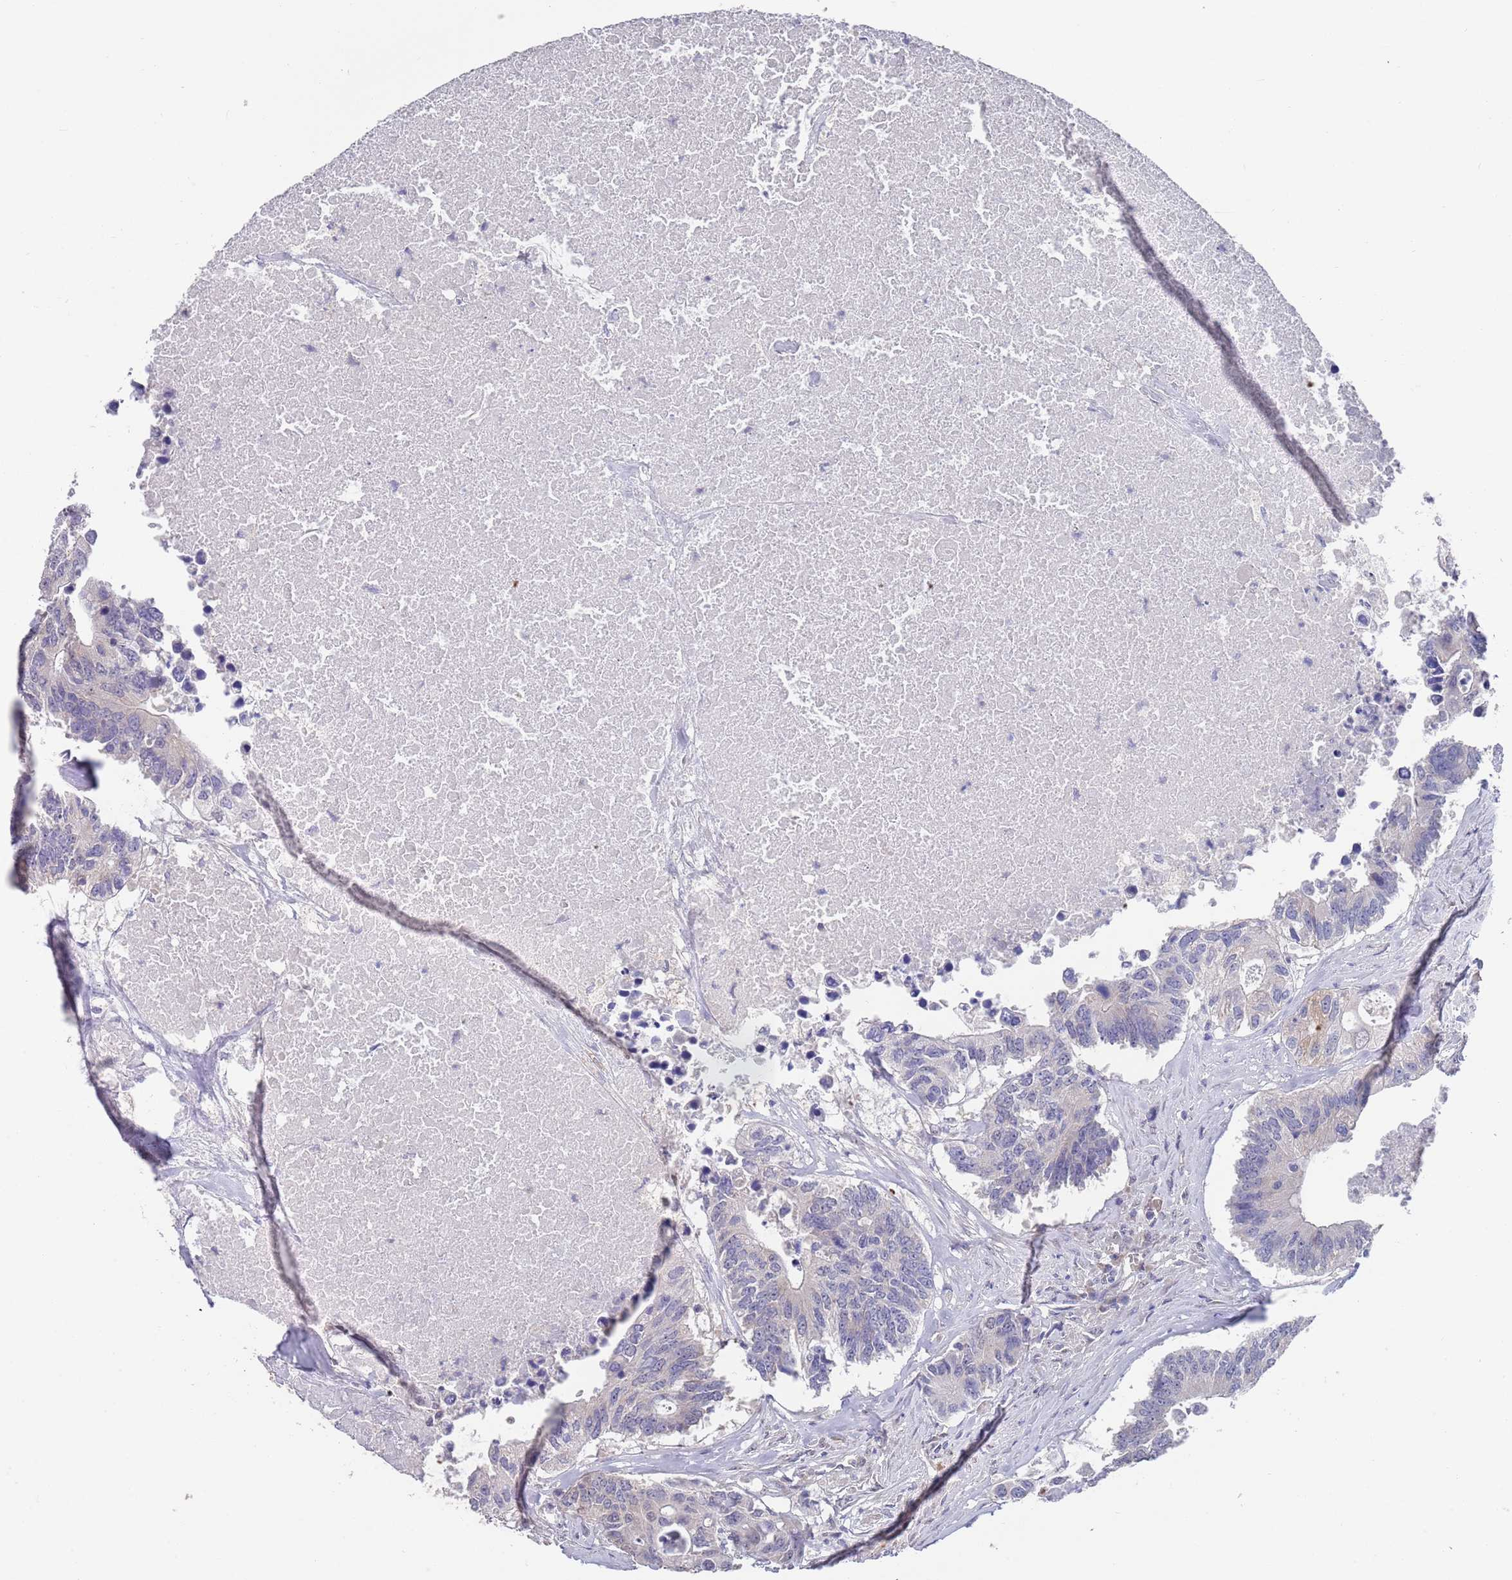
{"staining": {"intensity": "negative", "quantity": "none", "location": "none"}, "tissue": "colorectal cancer", "cell_type": "Tumor cells", "image_type": "cancer", "snomed": [{"axis": "morphology", "description": "Adenocarcinoma, NOS"}, {"axis": "topography", "description": "Colon"}], "caption": "This is an immunohistochemistry photomicrograph of colorectal cancer. There is no positivity in tumor cells.", "gene": "ANK2", "patient": {"sex": "male", "age": 71}}